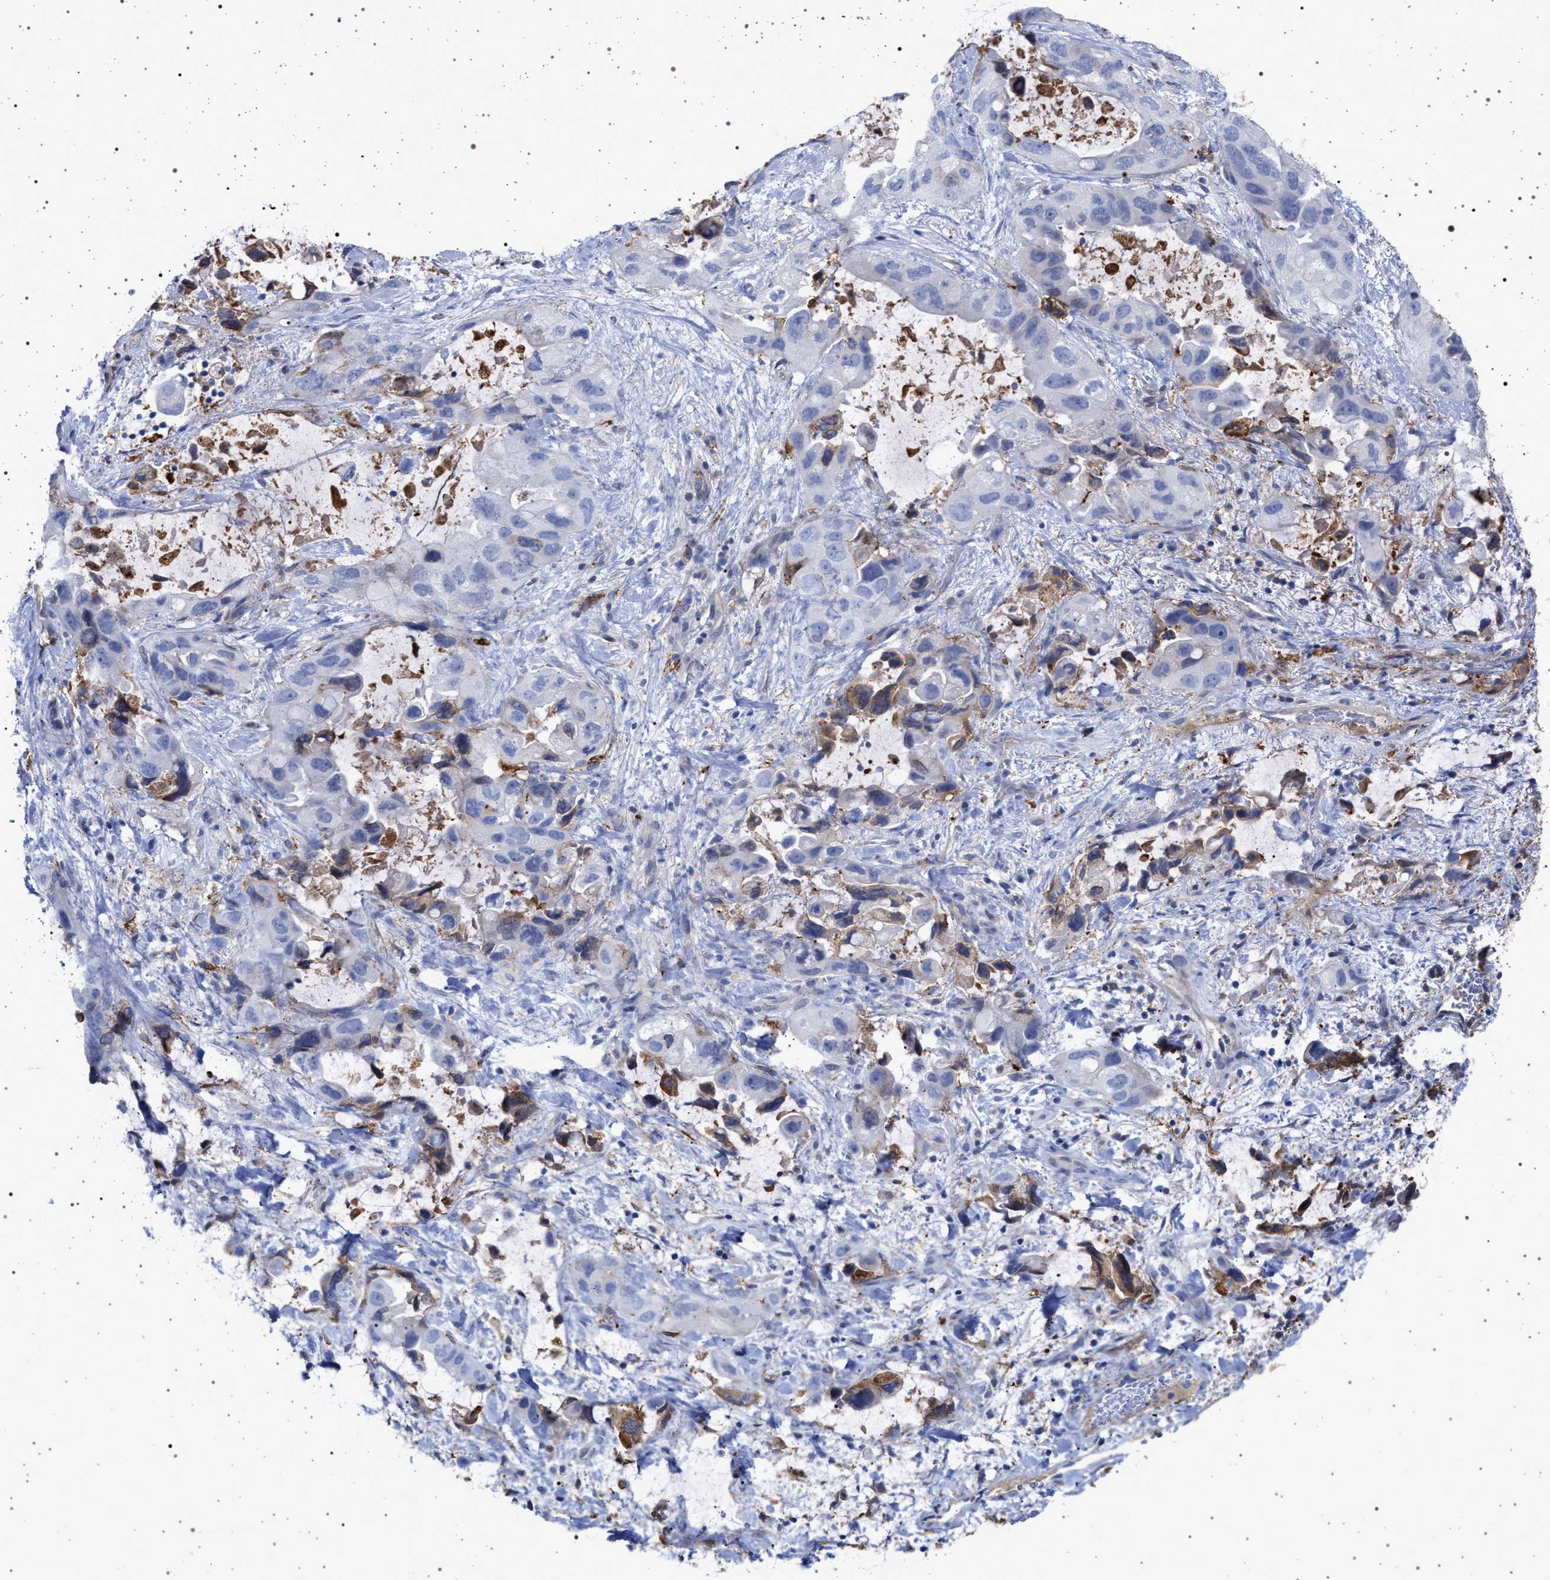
{"staining": {"intensity": "weak", "quantity": "<25%", "location": "cytoplasmic/membranous"}, "tissue": "lung cancer", "cell_type": "Tumor cells", "image_type": "cancer", "snomed": [{"axis": "morphology", "description": "Squamous cell carcinoma, NOS"}, {"axis": "topography", "description": "Lung"}], "caption": "Squamous cell carcinoma (lung) stained for a protein using IHC exhibits no positivity tumor cells.", "gene": "PLG", "patient": {"sex": "female", "age": 73}}